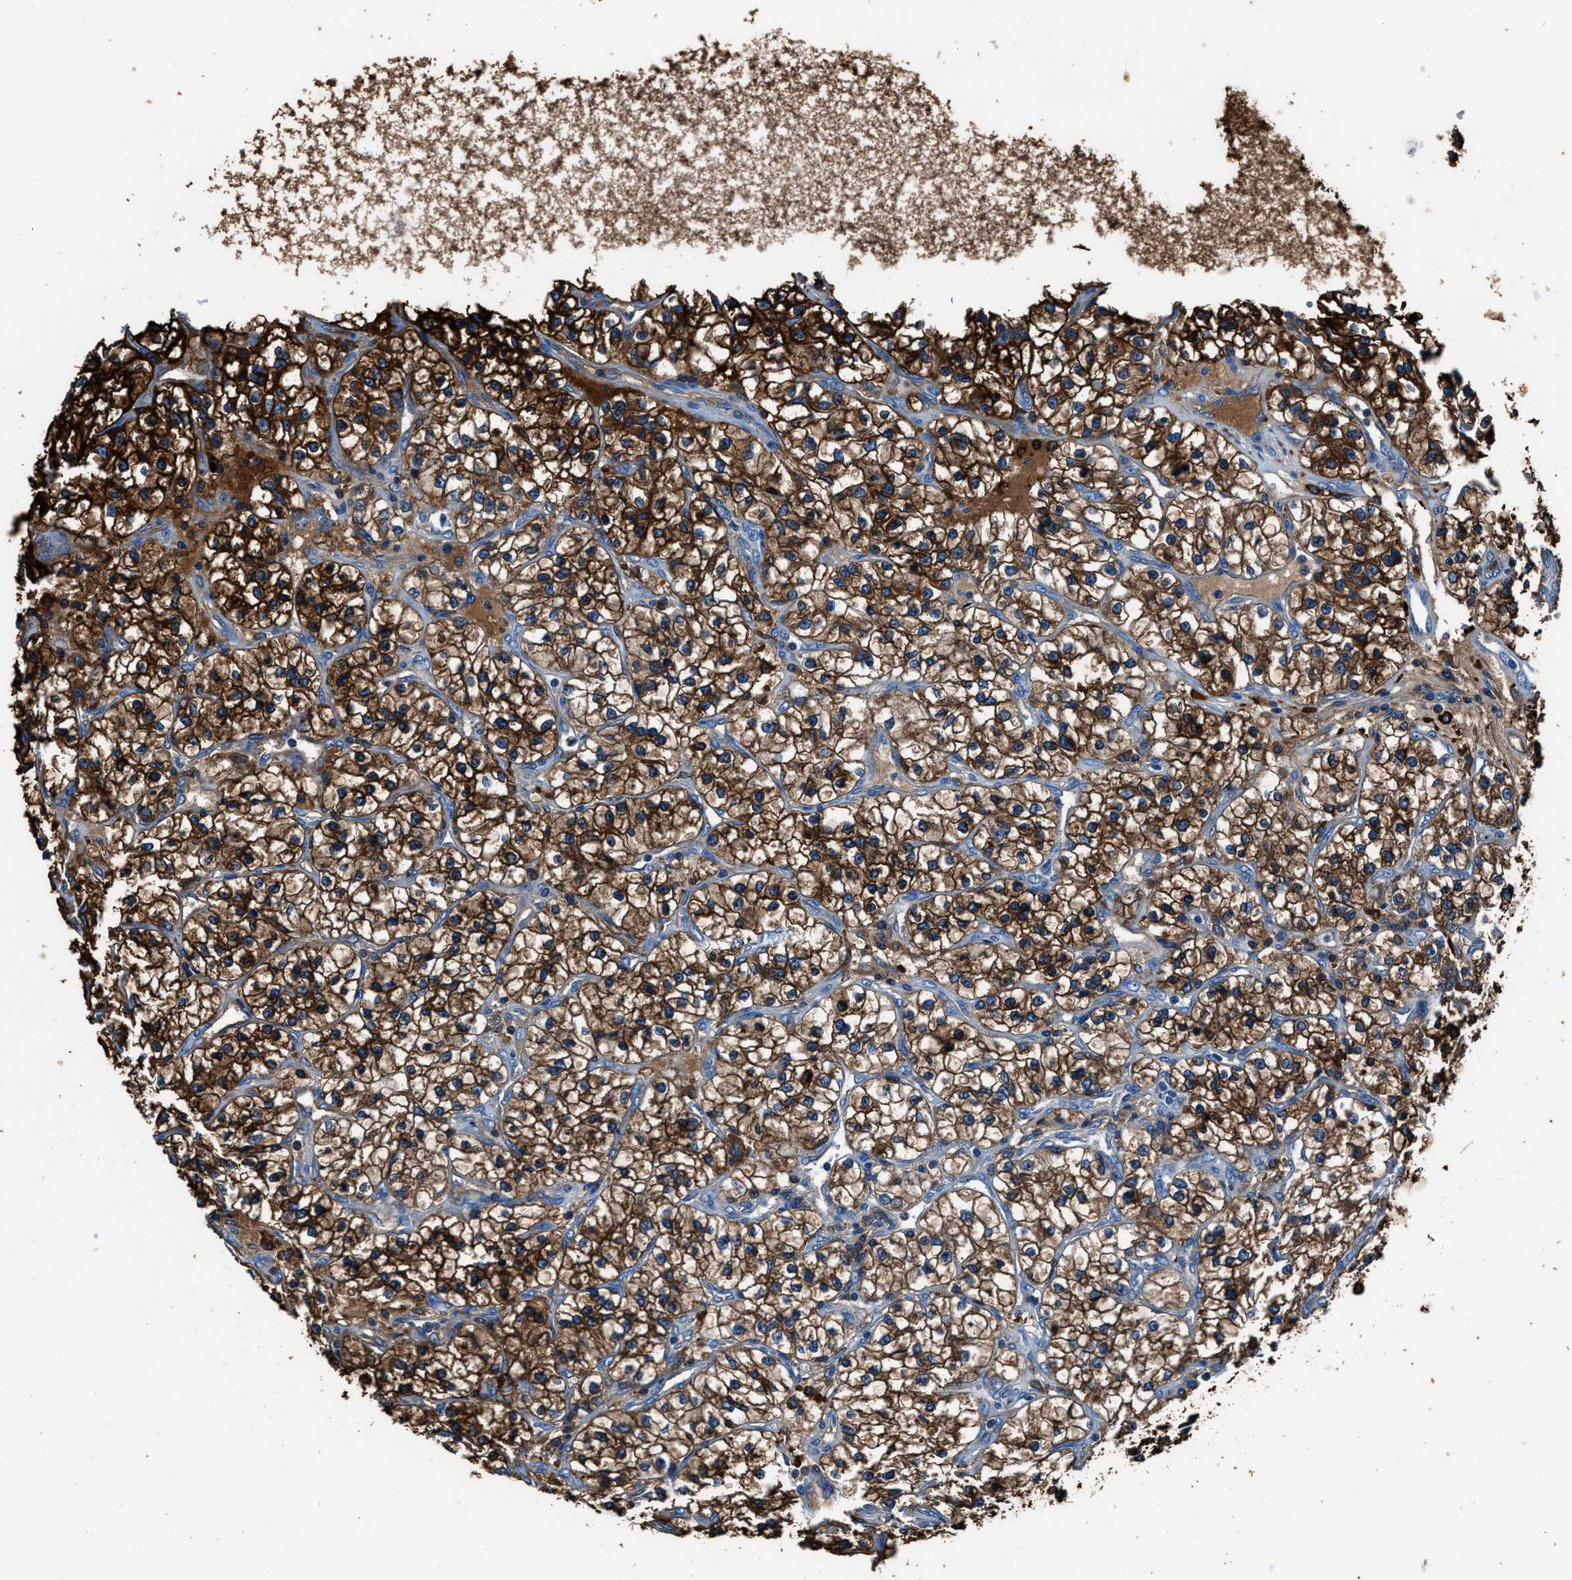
{"staining": {"intensity": "strong", "quantity": ">75%", "location": "cytoplasmic/membranous"}, "tissue": "renal cancer", "cell_type": "Tumor cells", "image_type": "cancer", "snomed": [{"axis": "morphology", "description": "Adenocarcinoma, NOS"}, {"axis": "topography", "description": "Kidney"}], "caption": "The image shows a brown stain indicating the presence of a protein in the cytoplasmic/membranous of tumor cells in renal adenocarcinoma.", "gene": "FTL", "patient": {"sex": "female", "age": 57}}